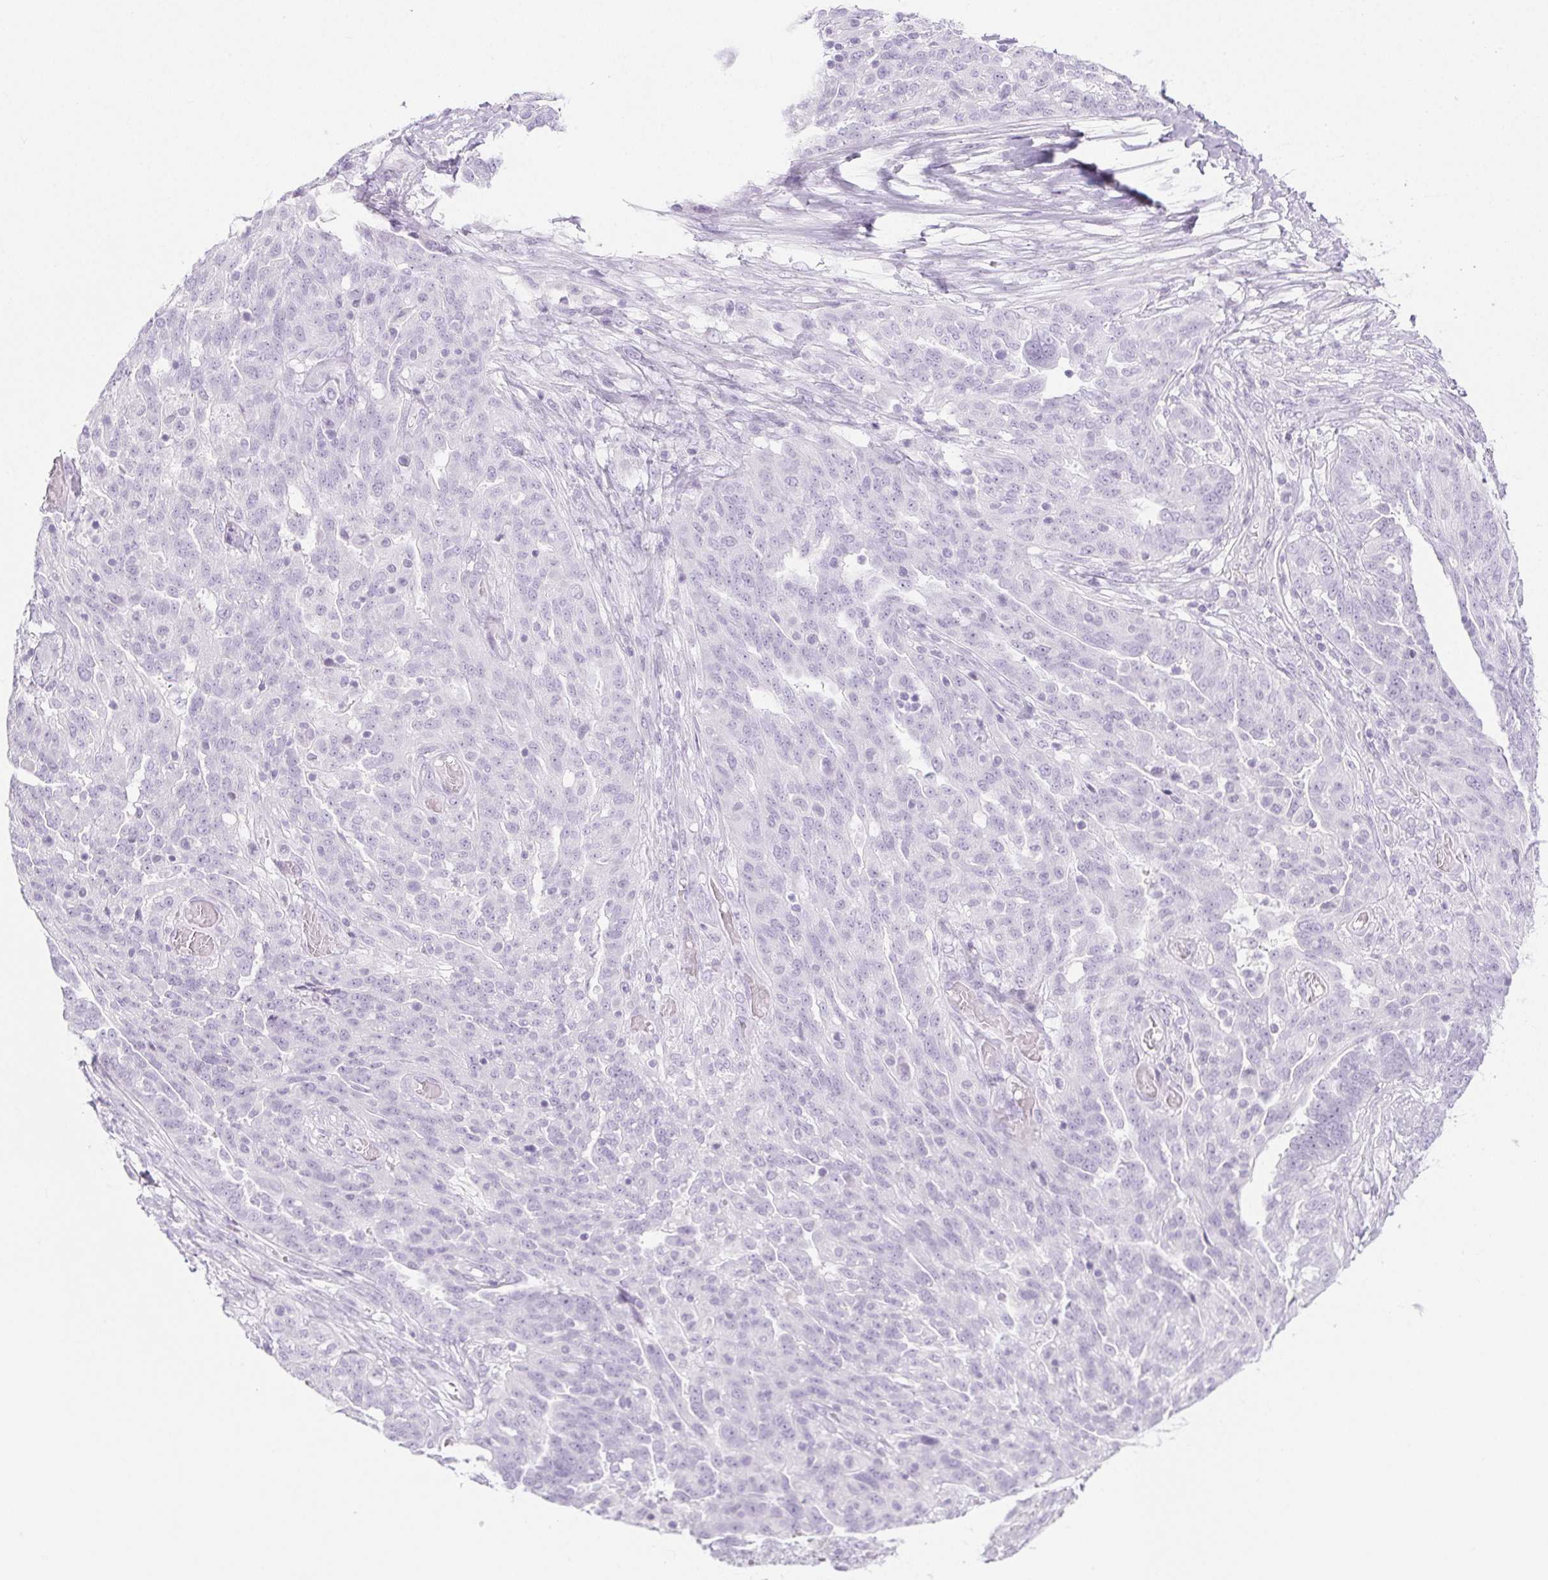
{"staining": {"intensity": "negative", "quantity": "none", "location": "none"}, "tissue": "ovarian cancer", "cell_type": "Tumor cells", "image_type": "cancer", "snomed": [{"axis": "morphology", "description": "Cystadenocarcinoma, serous, NOS"}, {"axis": "topography", "description": "Ovary"}], "caption": "Immunohistochemistry (IHC) micrograph of neoplastic tissue: human ovarian cancer stained with DAB (3,3'-diaminobenzidine) shows no significant protein expression in tumor cells. (DAB (3,3'-diaminobenzidine) immunohistochemistry visualized using brightfield microscopy, high magnification).", "gene": "SPRR3", "patient": {"sex": "female", "age": 67}}